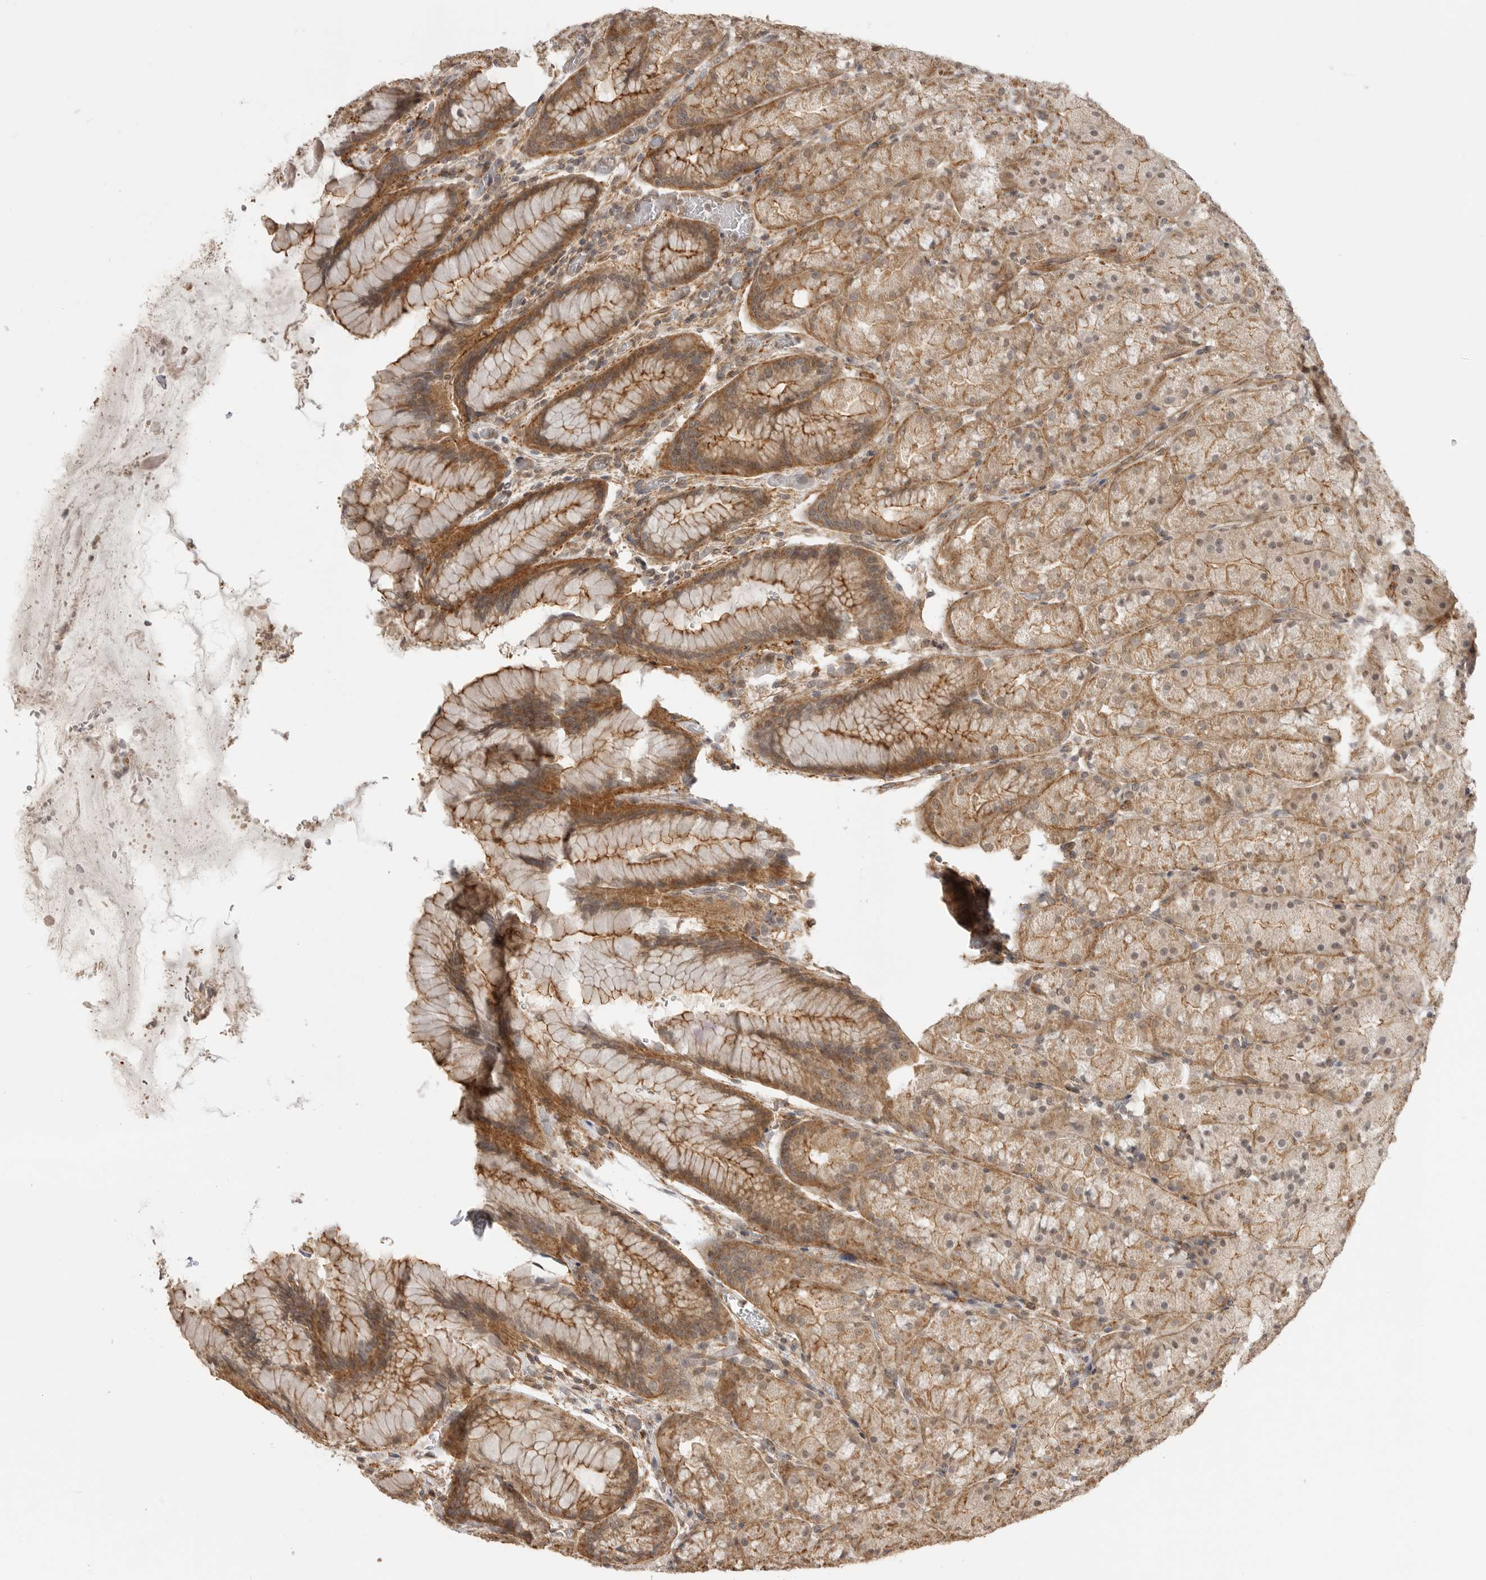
{"staining": {"intensity": "moderate", "quantity": ">75%", "location": "cytoplasmic/membranous"}, "tissue": "stomach", "cell_type": "Glandular cells", "image_type": "normal", "snomed": [{"axis": "morphology", "description": "Normal tissue, NOS"}, {"axis": "topography", "description": "Stomach, upper"}, {"axis": "topography", "description": "Stomach"}], "caption": "A brown stain shows moderate cytoplasmic/membranous expression of a protein in glandular cells of benign human stomach.", "gene": "GPC2", "patient": {"sex": "male", "age": 48}}